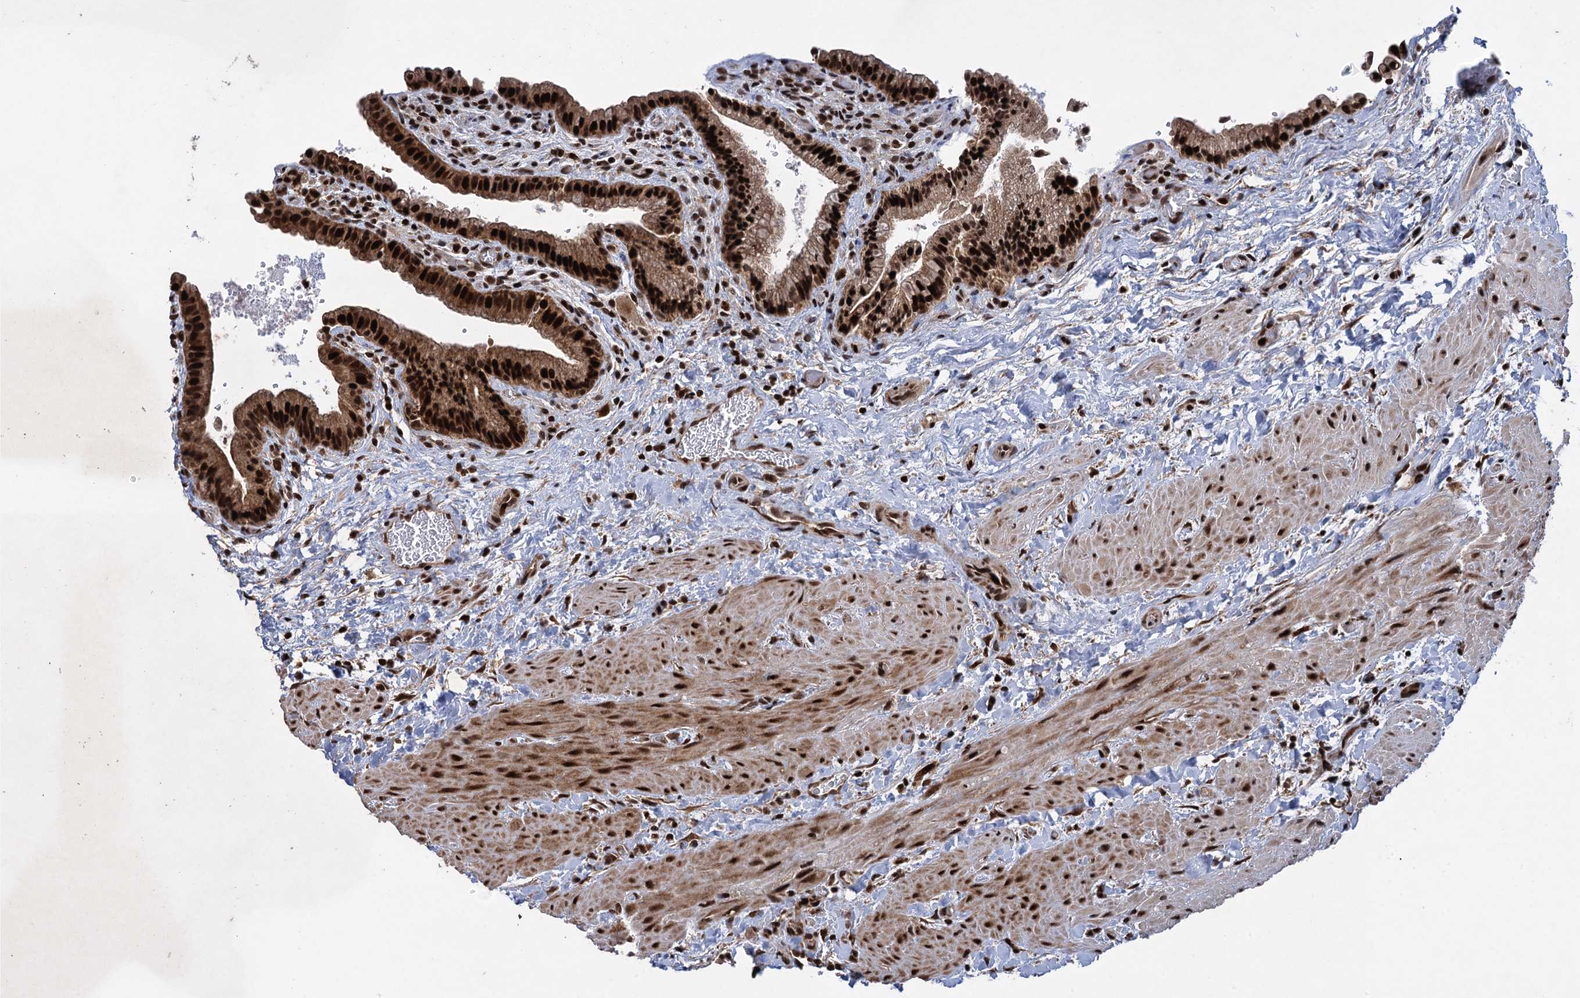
{"staining": {"intensity": "strong", "quantity": ">75%", "location": "cytoplasmic/membranous,nuclear"}, "tissue": "gallbladder", "cell_type": "Glandular cells", "image_type": "normal", "snomed": [{"axis": "morphology", "description": "Normal tissue, NOS"}, {"axis": "topography", "description": "Gallbladder"}], "caption": "Gallbladder stained for a protein (brown) exhibits strong cytoplasmic/membranous,nuclear positive staining in about >75% of glandular cells.", "gene": "ZNF169", "patient": {"sex": "male", "age": 24}}